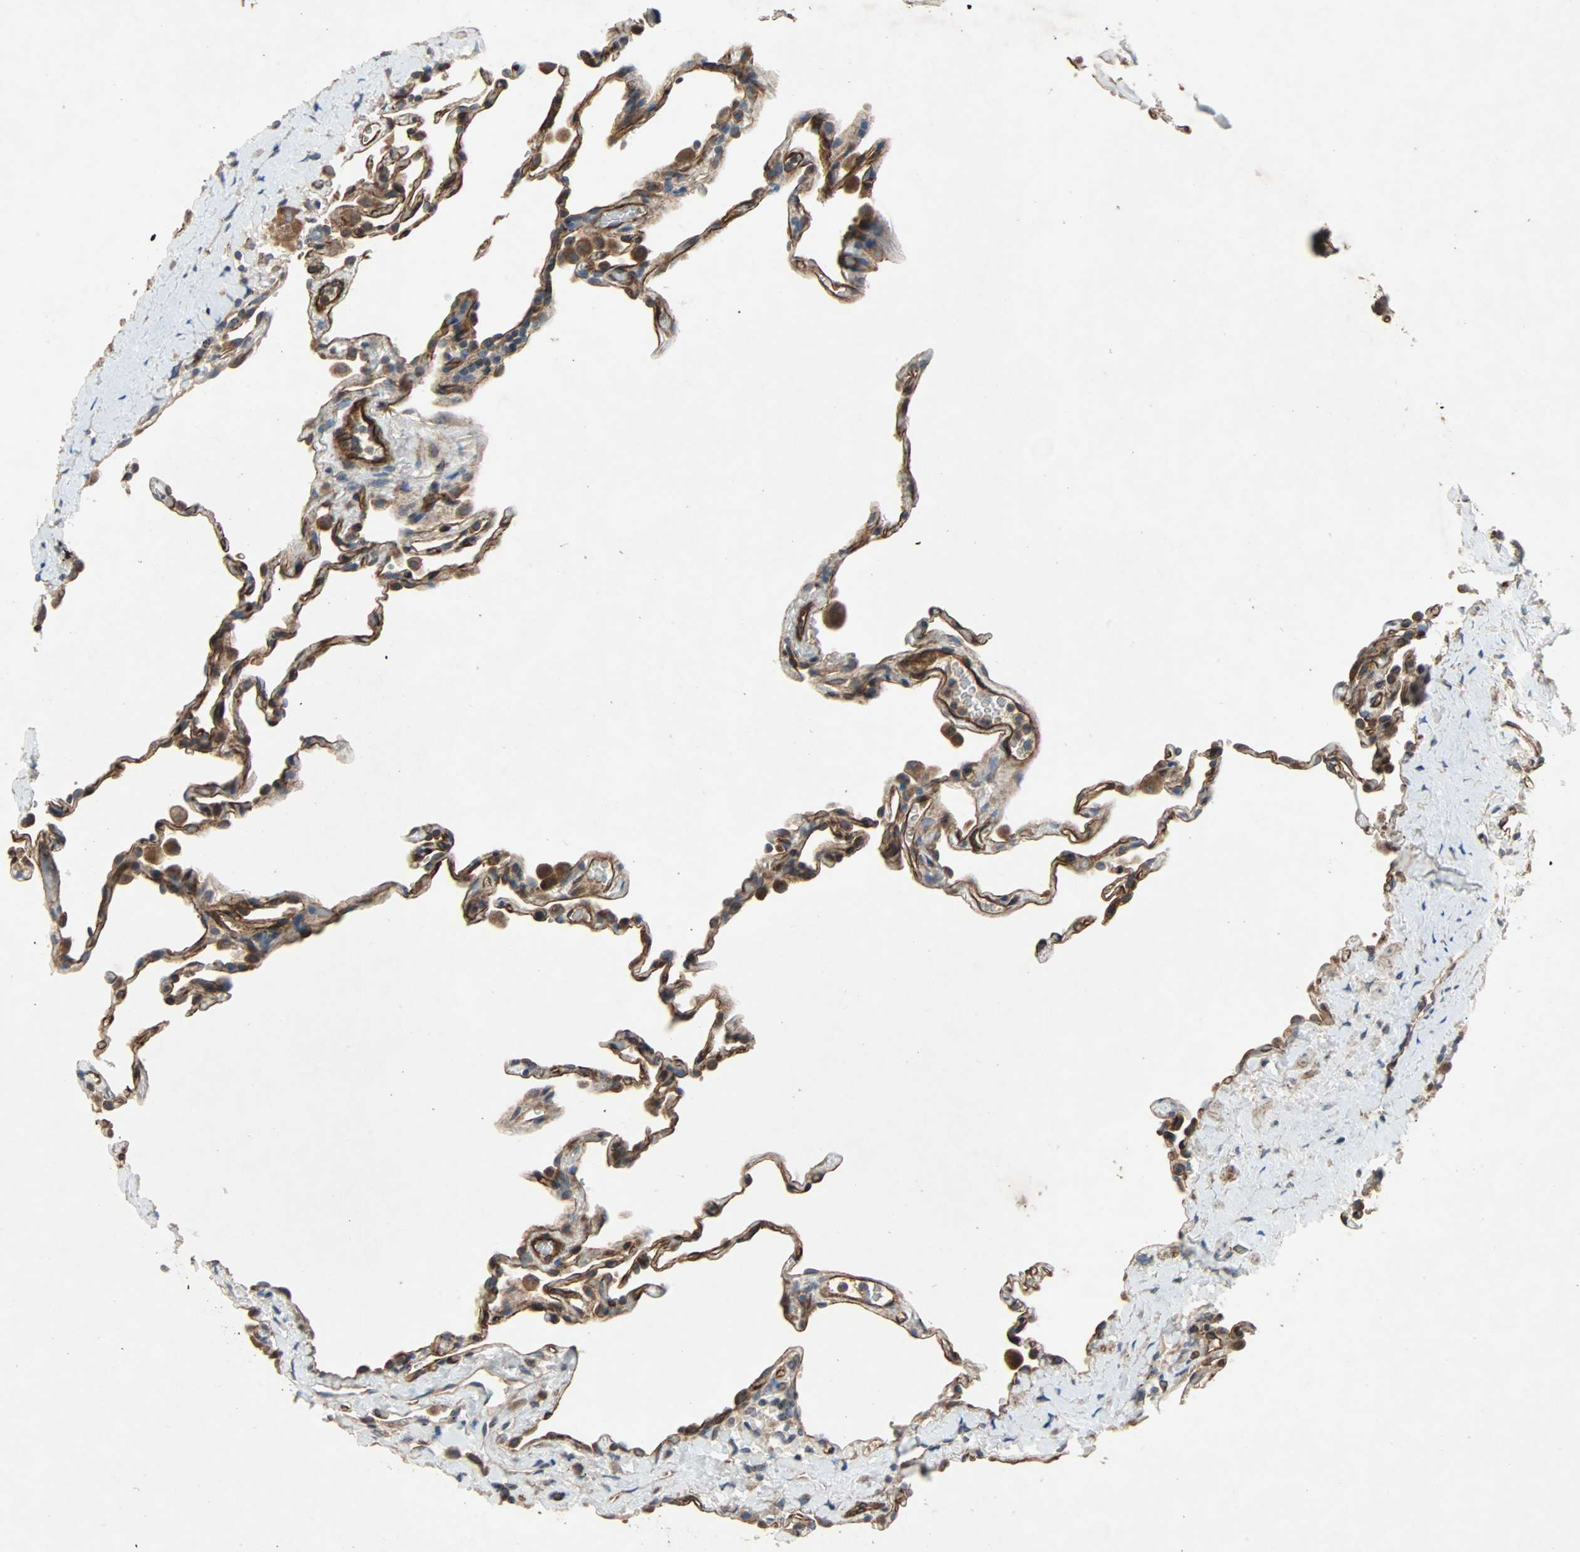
{"staining": {"intensity": "strong", "quantity": ">75%", "location": "cytoplasmic/membranous"}, "tissue": "lung", "cell_type": "Alveolar cells", "image_type": "normal", "snomed": [{"axis": "morphology", "description": "Normal tissue, NOS"}, {"axis": "topography", "description": "Lung"}], "caption": "Strong cytoplasmic/membranous positivity is present in about >75% of alveolar cells in unremarkable lung.", "gene": "XYLT1", "patient": {"sex": "male", "age": 59}}